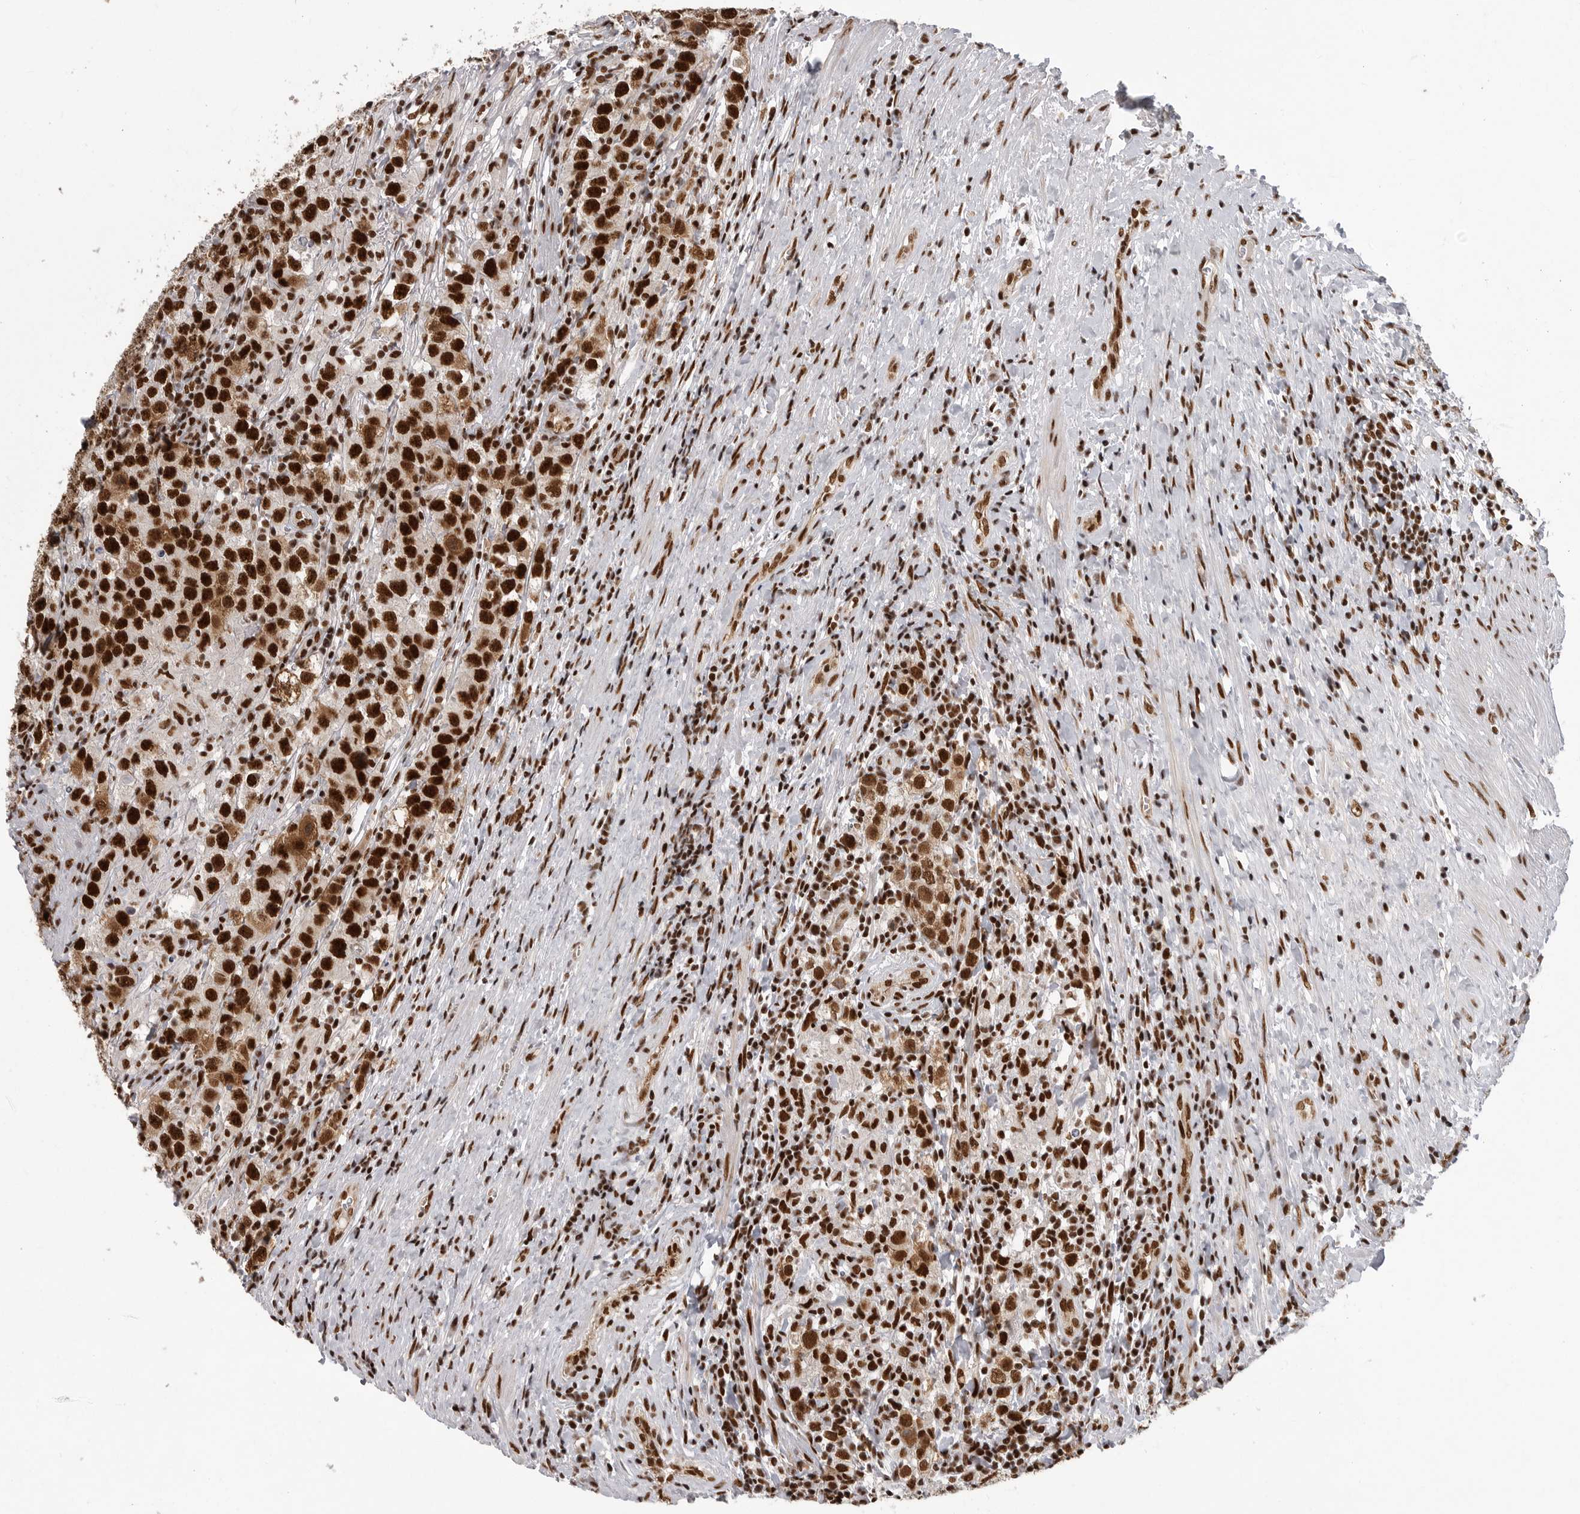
{"staining": {"intensity": "strong", "quantity": ">75%", "location": "nuclear"}, "tissue": "testis cancer", "cell_type": "Tumor cells", "image_type": "cancer", "snomed": [{"axis": "morphology", "description": "Seminoma, NOS"}, {"axis": "morphology", "description": "Carcinoma, Embryonal, NOS"}, {"axis": "topography", "description": "Testis"}], "caption": "A high-resolution histopathology image shows immunohistochemistry staining of testis cancer, which demonstrates strong nuclear staining in about >75% of tumor cells.", "gene": "PPP1R8", "patient": {"sex": "male", "age": 43}}